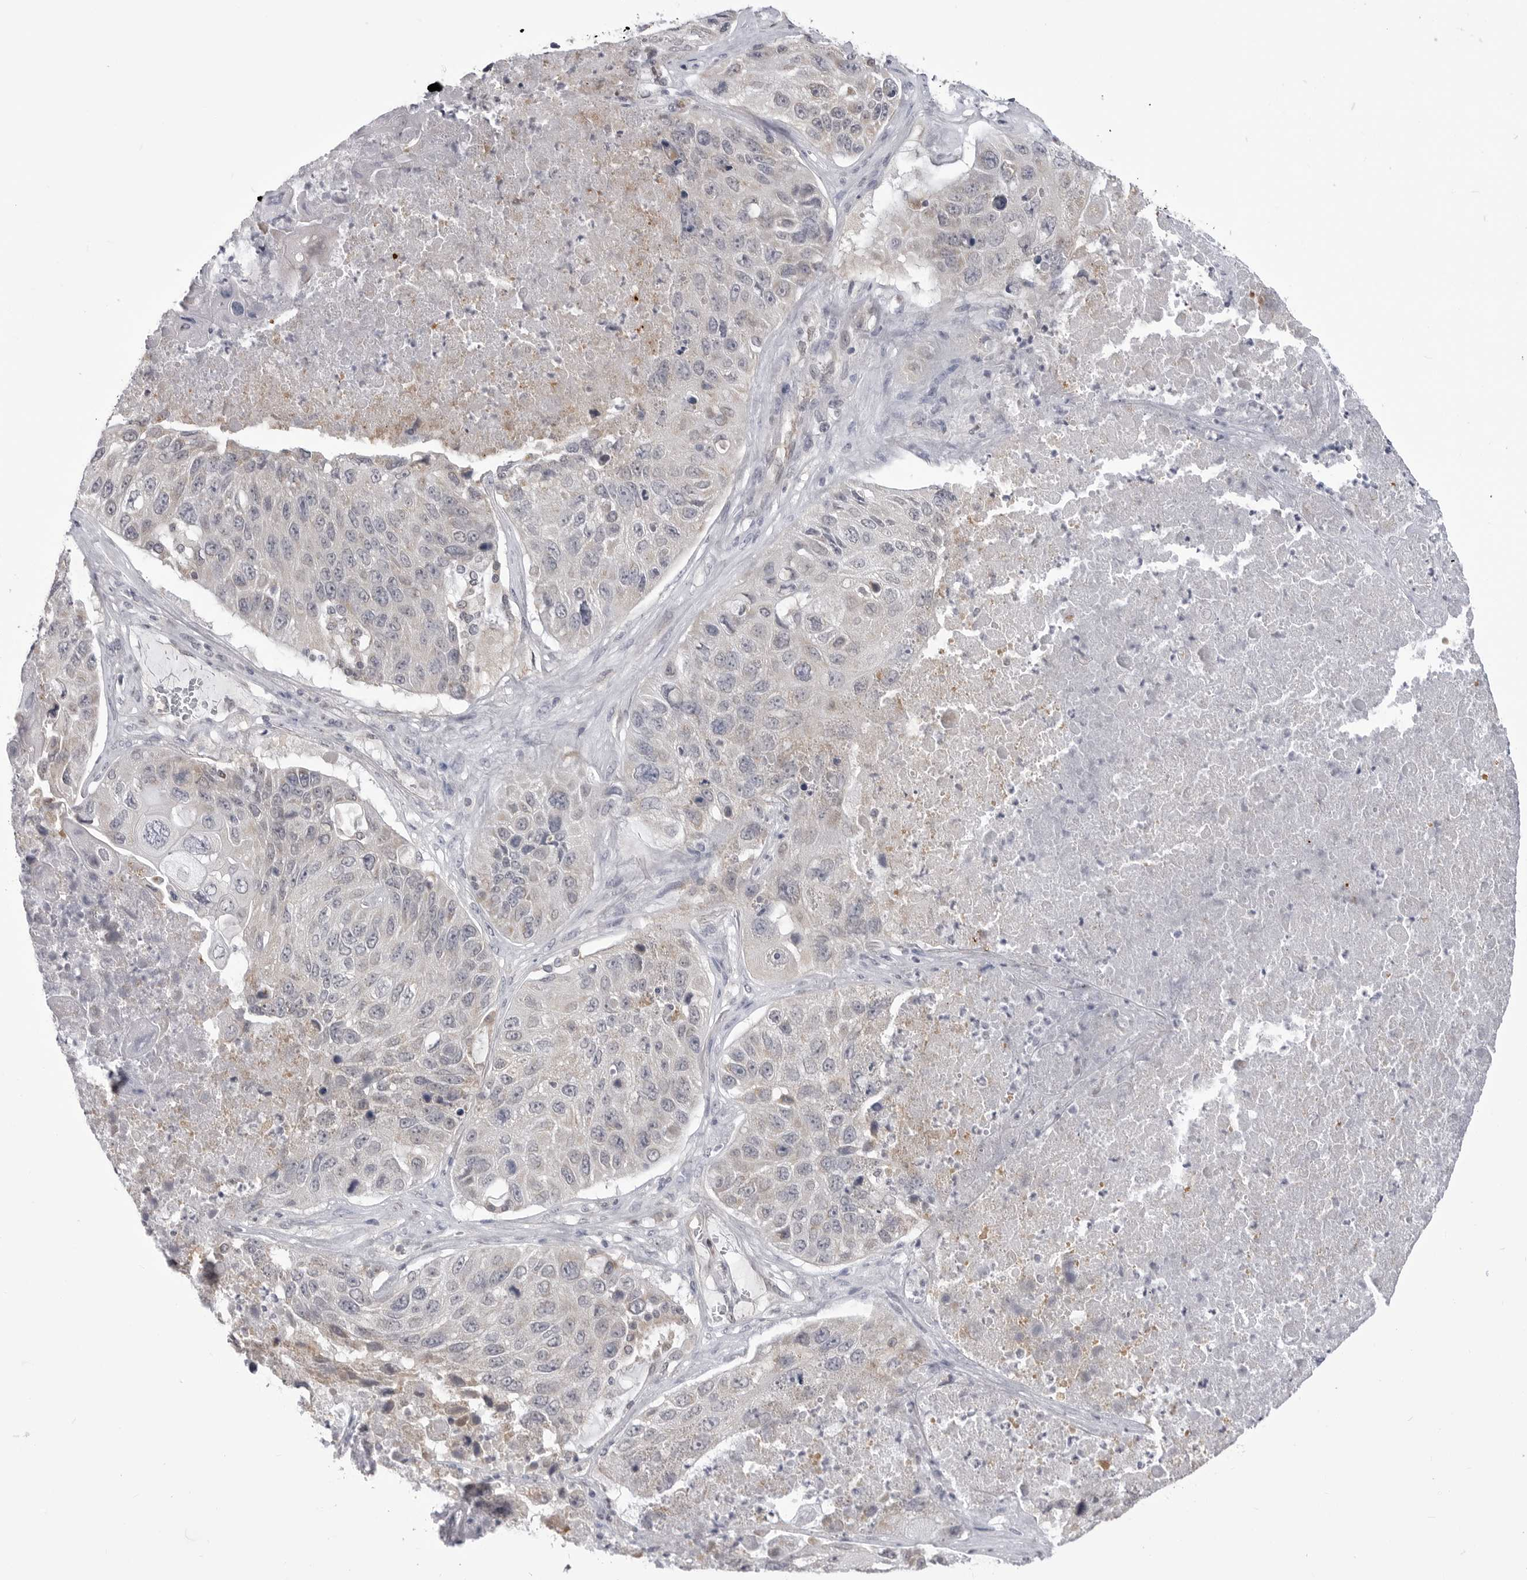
{"staining": {"intensity": "weak", "quantity": "<25%", "location": "cytoplasmic/membranous"}, "tissue": "lung cancer", "cell_type": "Tumor cells", "image_type": "cancer", "snomed": [{"axis": "morphology", "description": "Squamous cell carcinoma, NOS"}, {"axis": "topography", "description": "Lung"}], "caption": "A high-resolution photomicrograph shows immunohistochemistry (IHC) staining of squamous cell carcinoma (lung), which displays no significant staining in tumor cells. (Brightfield microscopy of DAB immunohistochemistry (IHC) at high magnification).", "gene": "FH", "patient": {"sex": "male", "age": 61}}